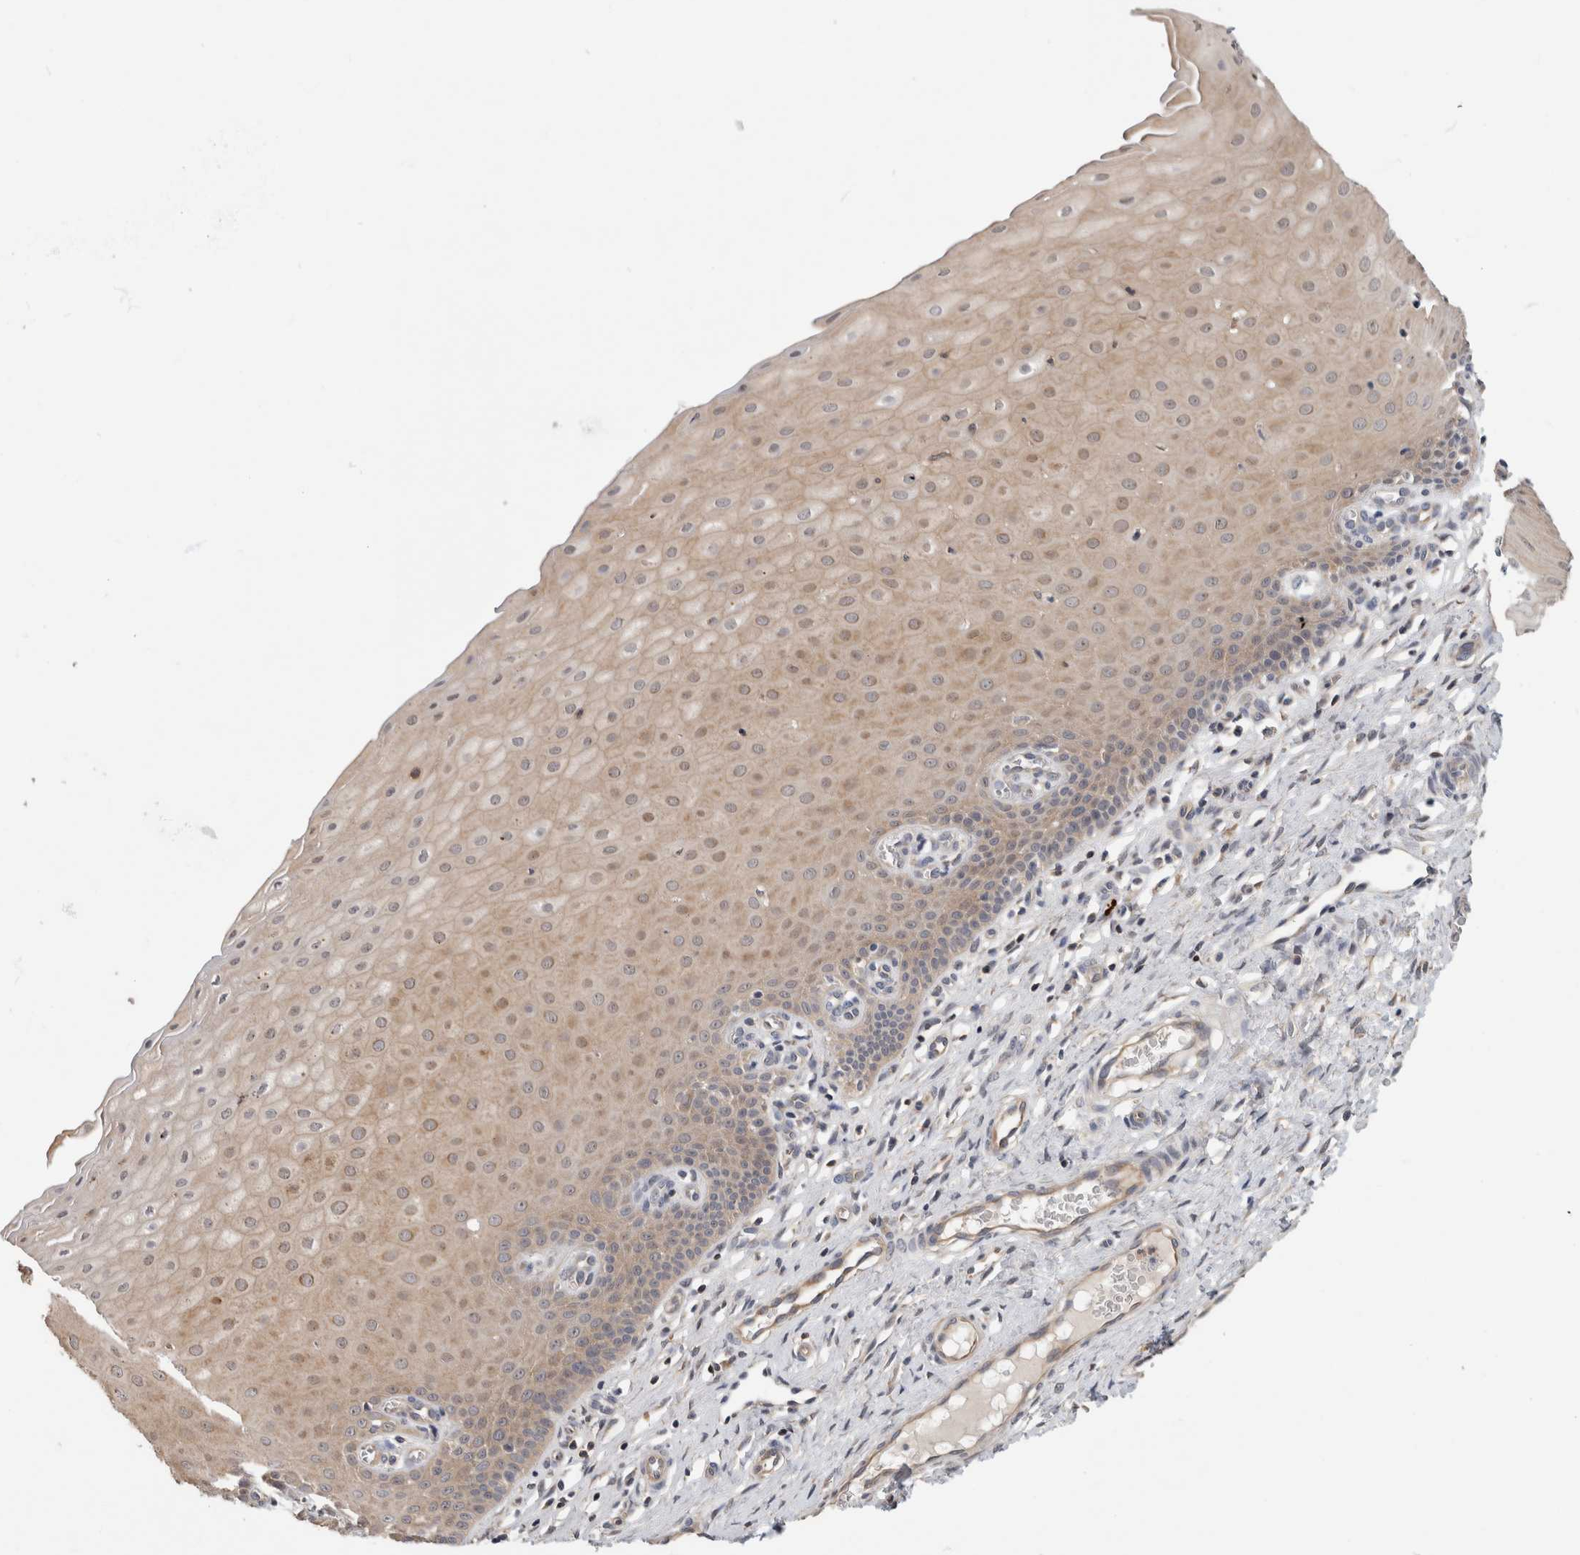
{"staining": {"intensity": "weak", "quantity": ">75%", "location": "cytoplasmic/membranous"}, "tissue": "cervix", "cell_type": "Glandular cells", "image_type": "normal", "snomed": [{"axis": "morphology", "description": "Normal tissue, NOS"}, {"axis": "topography", "description": "Cervix"}], "caption": "About >75% of glandular cells in normal human cervix demonstrate weak cytoplasmic/membranous protein expression as visualized by brown immunohistochemical staining.", "gene": "PGM1", "patient": {"sex": "female", "age": 55}}